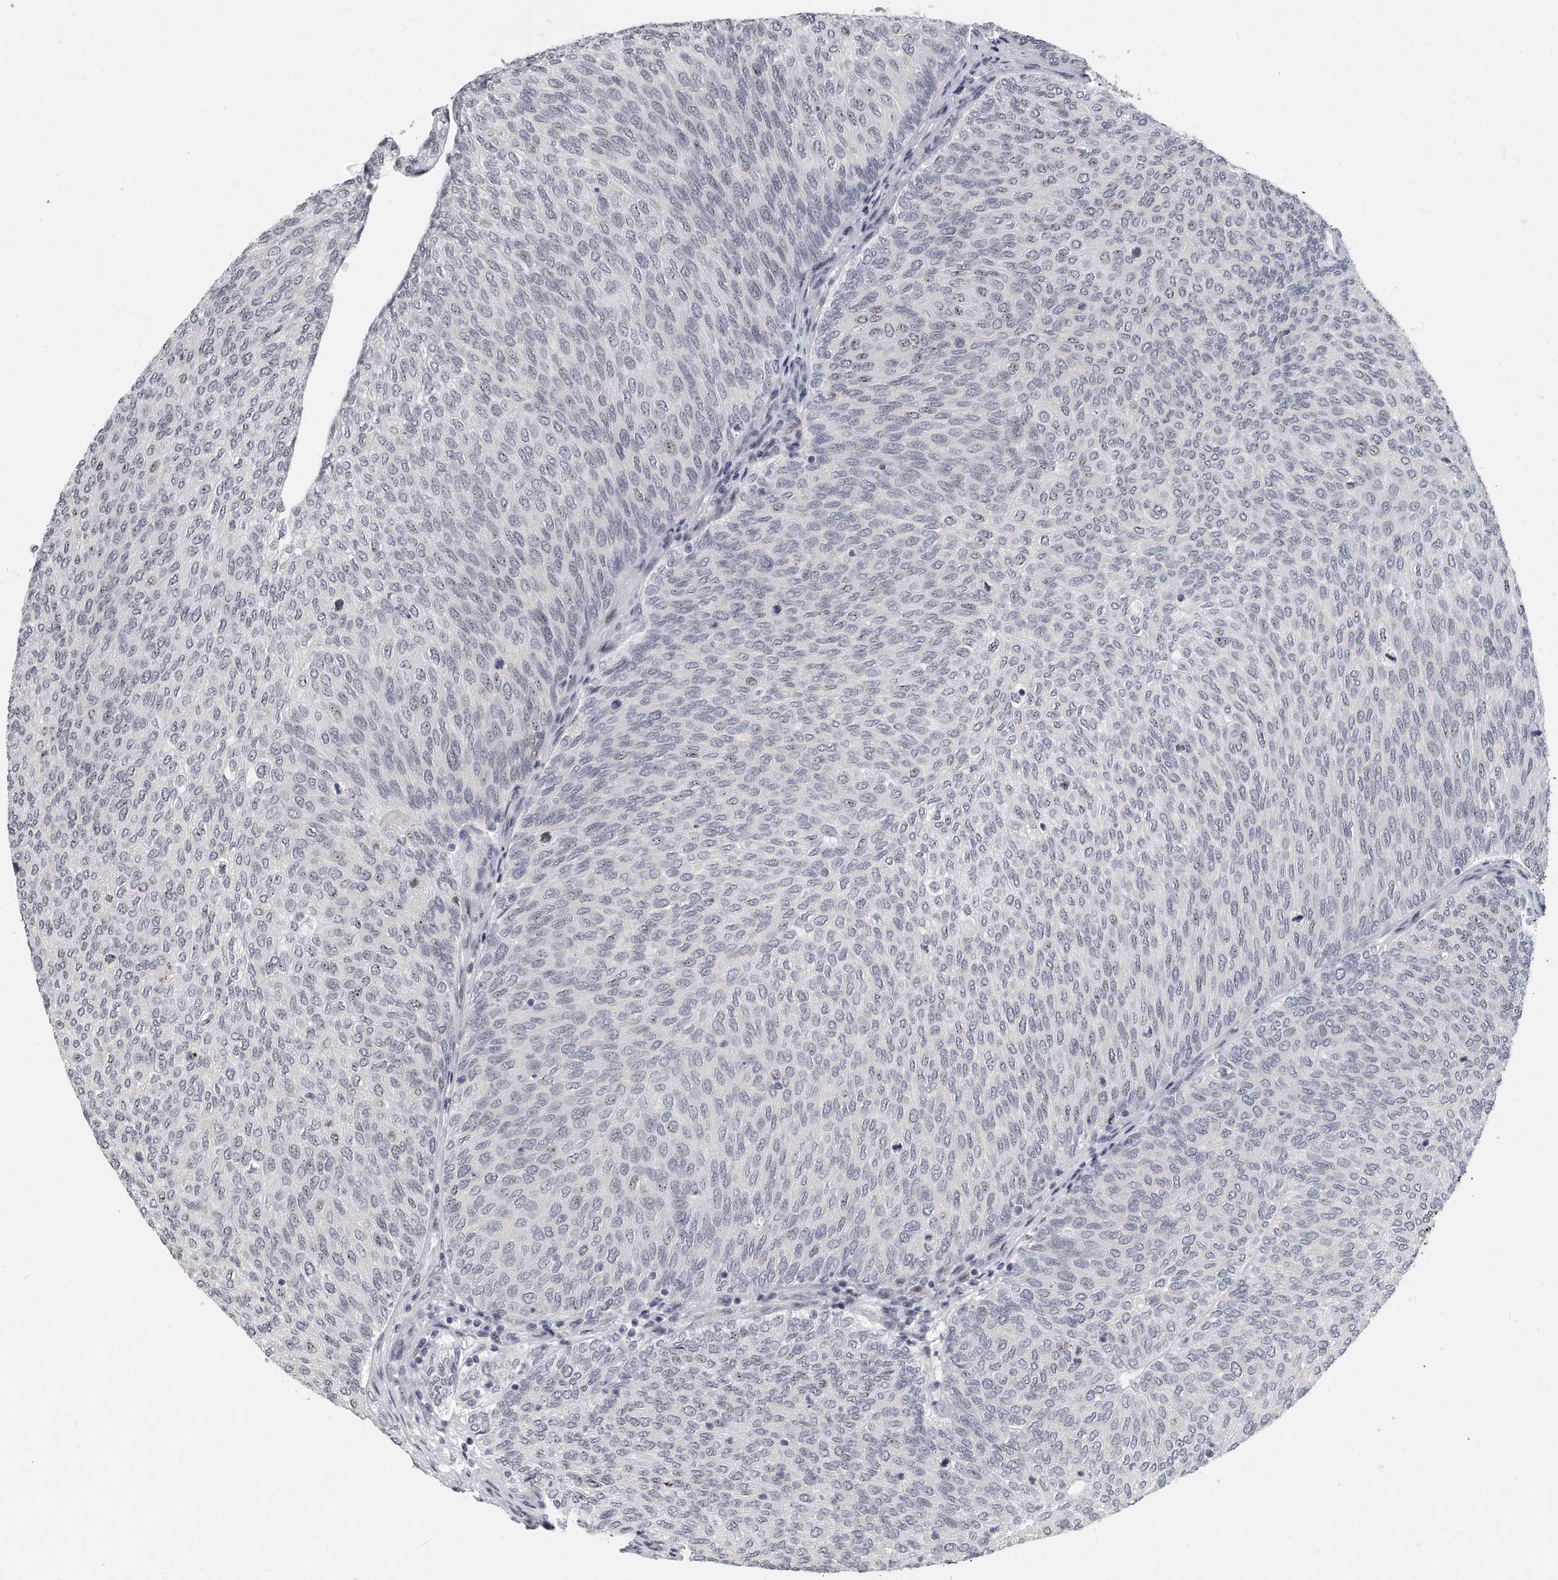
{"staining": {"intensity": "weak", "quantity": "<25%", "location": "nuclear"}, "tissue": "urothelial cancer", "cell_type": "Tumor cells", "image_type": "cancer", "snomed": [{"axis": "morphology", "description": "Urothelial carcinoma, Low grade"}, {"axis": "topography", "description": "Urinary bladder"}], "caption": "Immunohistochemistry (IHC) histopathology image of human urothelial carcinoma (low-grade) stained for a protein (brown), which displays no positivity in tumor cells.", "gene": "TFCP2L1", "patient": {"sex": "female", "age": 79}}